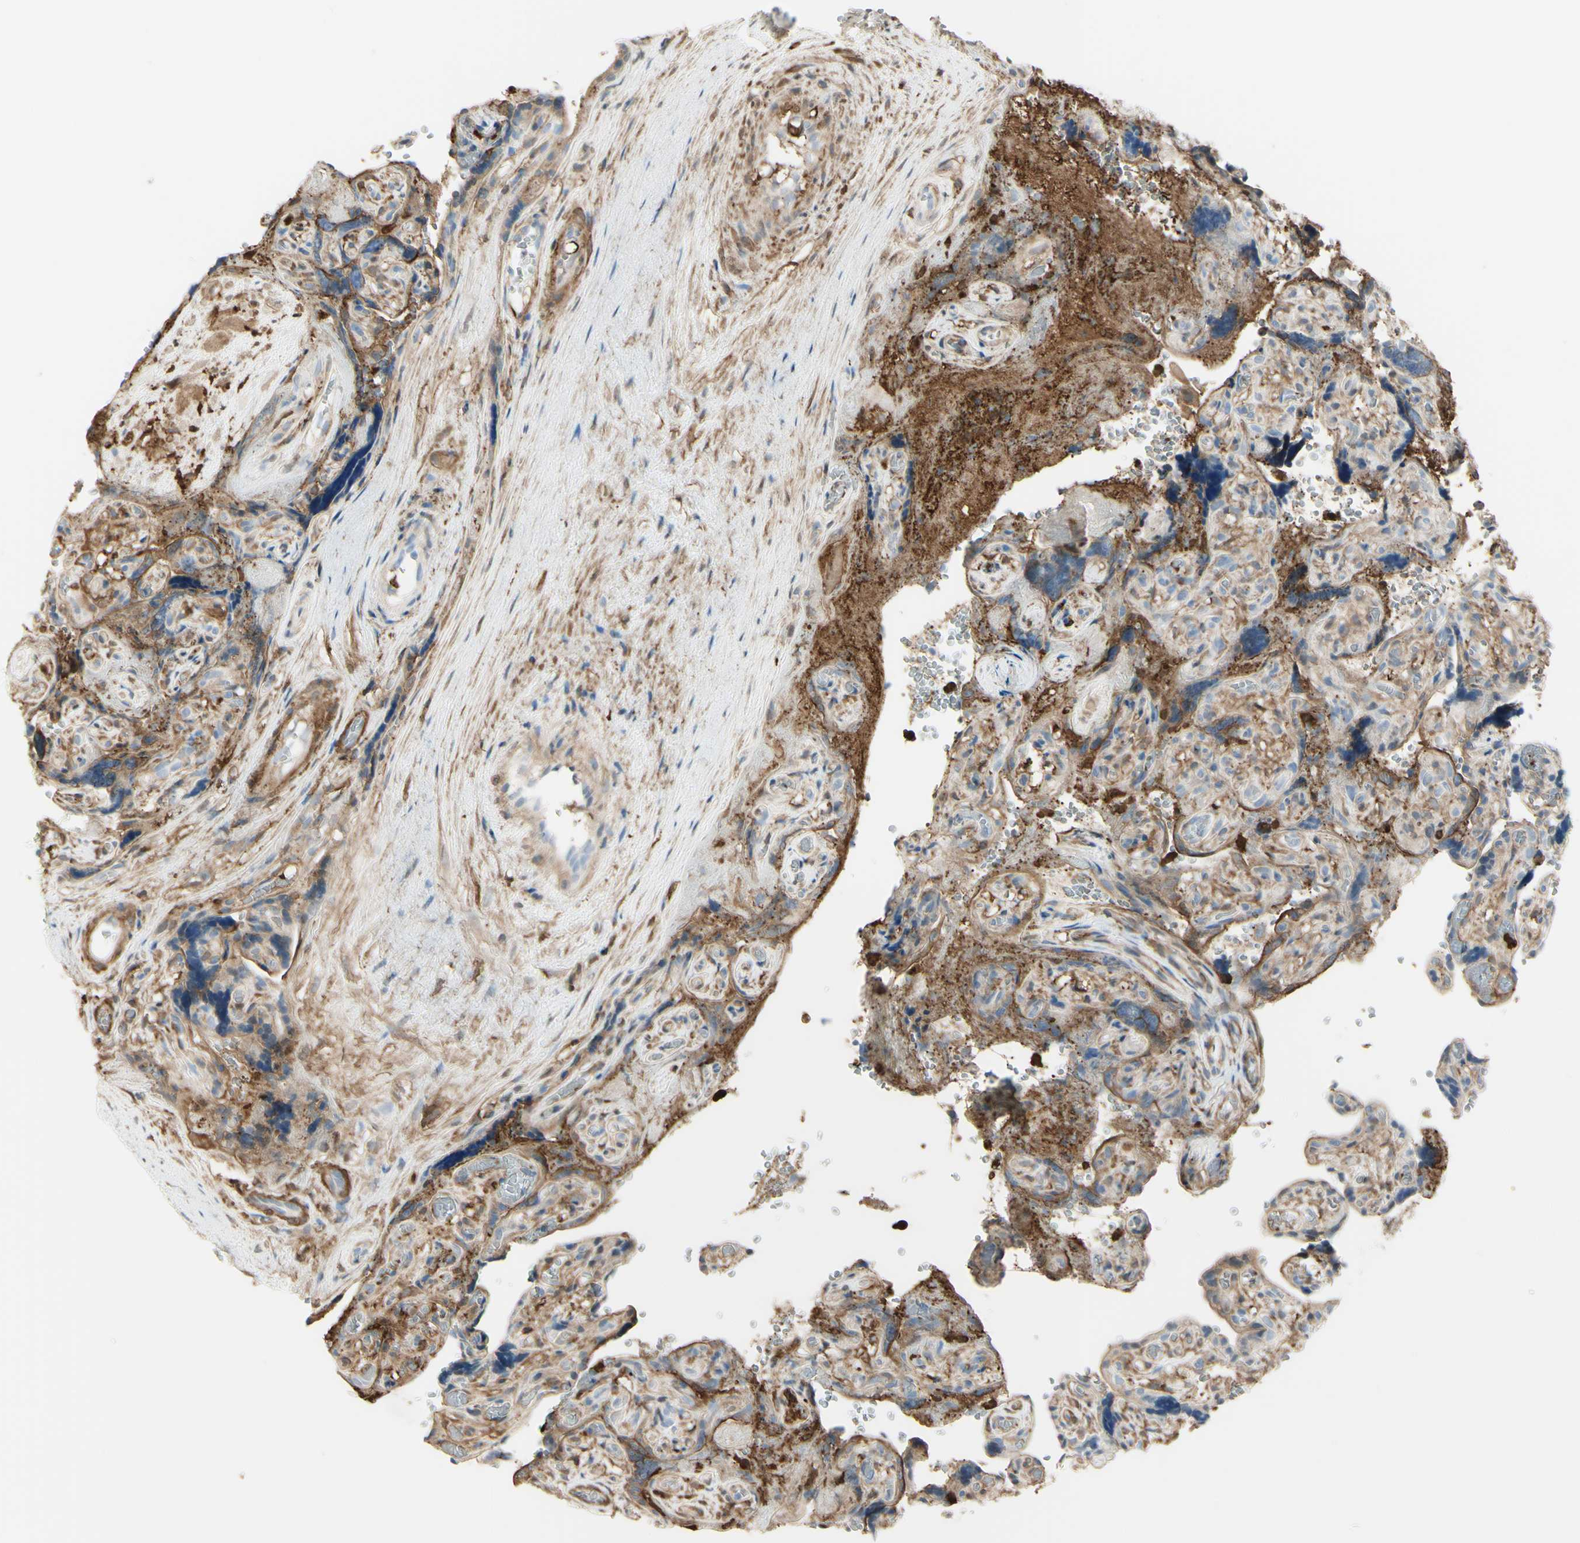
{"staining": {"intensity": "weak", "quantity": ">75%", "location": "cytoplasmic/membranous"}, "tissue": "placenta", "cell_type": "Trophoblastic cells", "image_type": "normal", "snomed": [{"axis": "morphology", "description": "Normal tissue, NOS"}, {"axis": "topography", "description": "Placenta"}], "caption": "Immunohistochemistry (DAB) staining of normal placenta exhibits weak cytoplasmic/membranous protein positivity in about >75% of trophoblastic cells. (DAB = brown stain, brightfield microscopy at high magnification).", "gene": "GSN", "patient": {"sex": "female", "age": 30}}